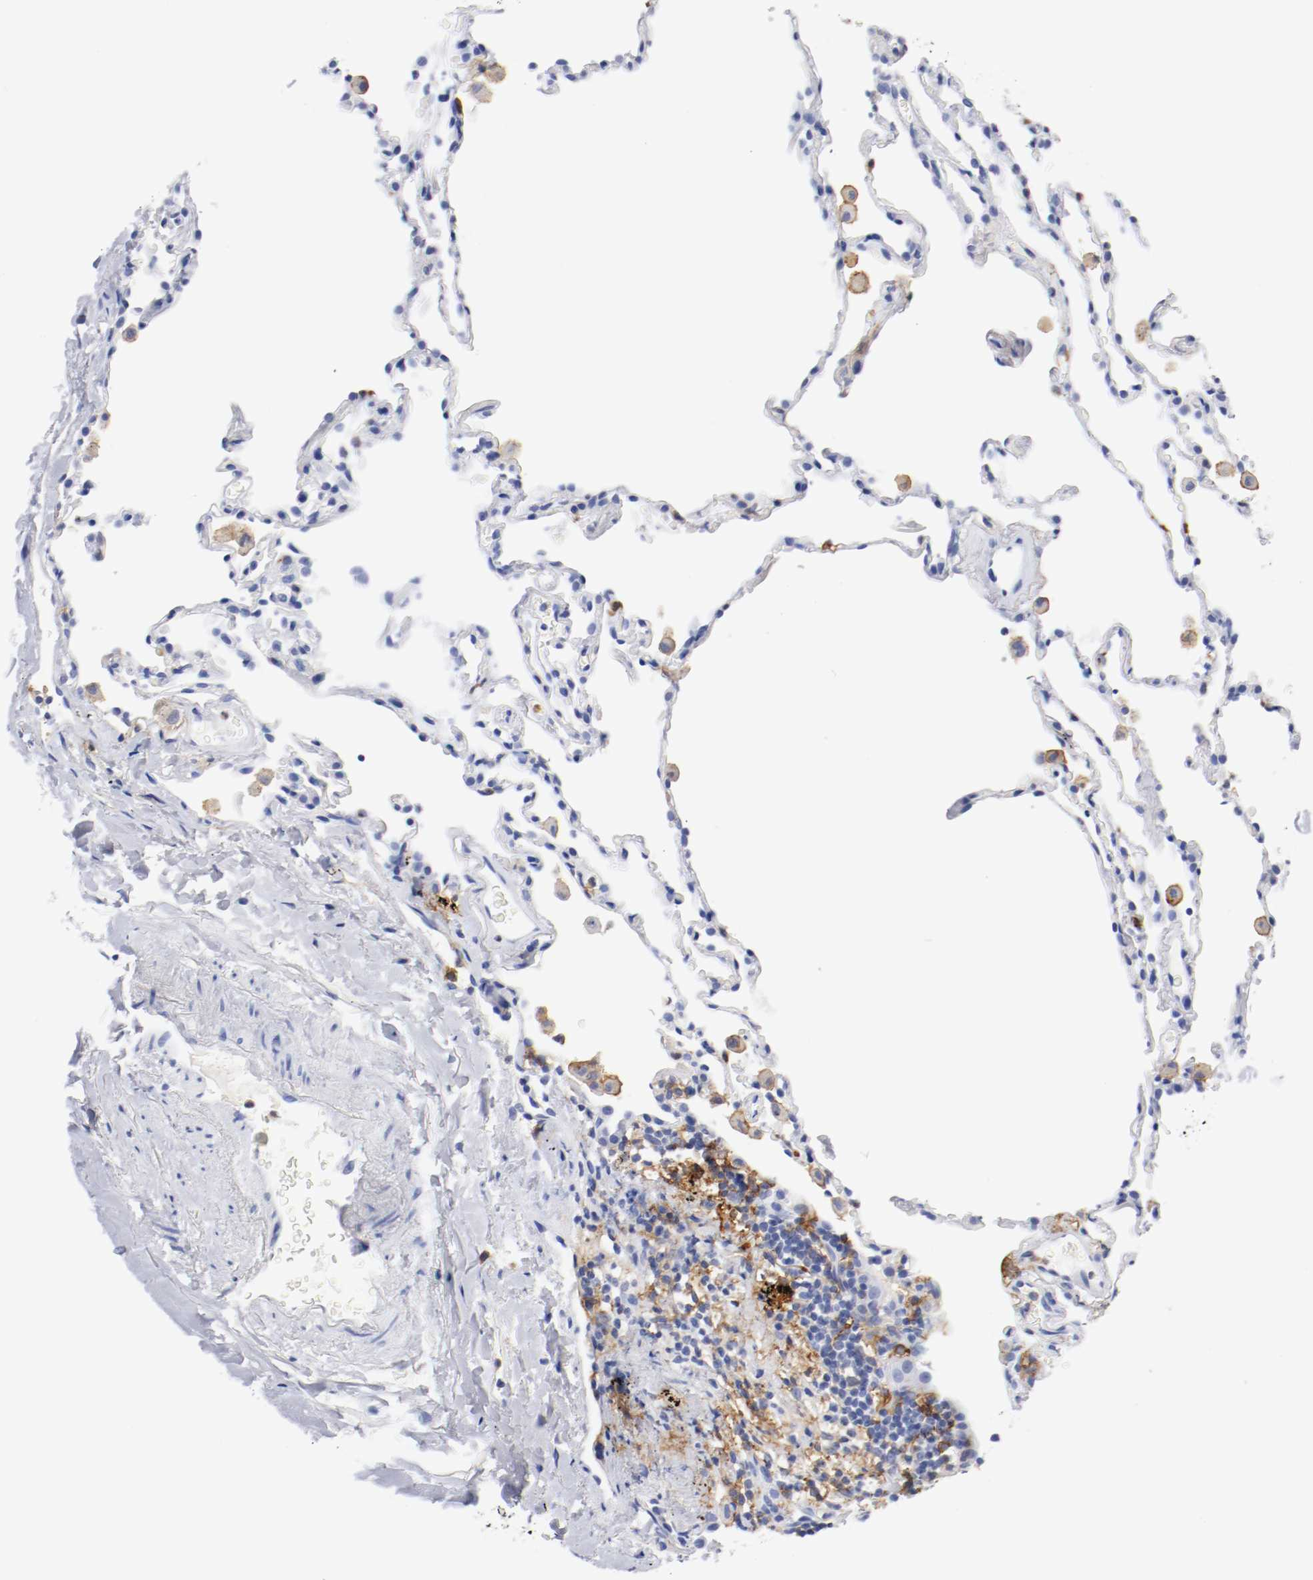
{"staining": {"intensity": "negative", "quantity": "none", "location": "none"}, "tissue": "lung", "cell_type": "Alveolar cells", "image_type": "normal", "snomed": [{"axis": "morphology", "description": "Normal tissue, NOS"}, {"axis": "morphology", "description": "Soft tissue tumor metastatic"}, {"axis": "topography", "description": "Lung"}], "caption": "Protein analysis of benign lung shows no significant staining in alveolar cells.", "gene": "ITGAX", "patient": {"sex": "male", "age": 59}}